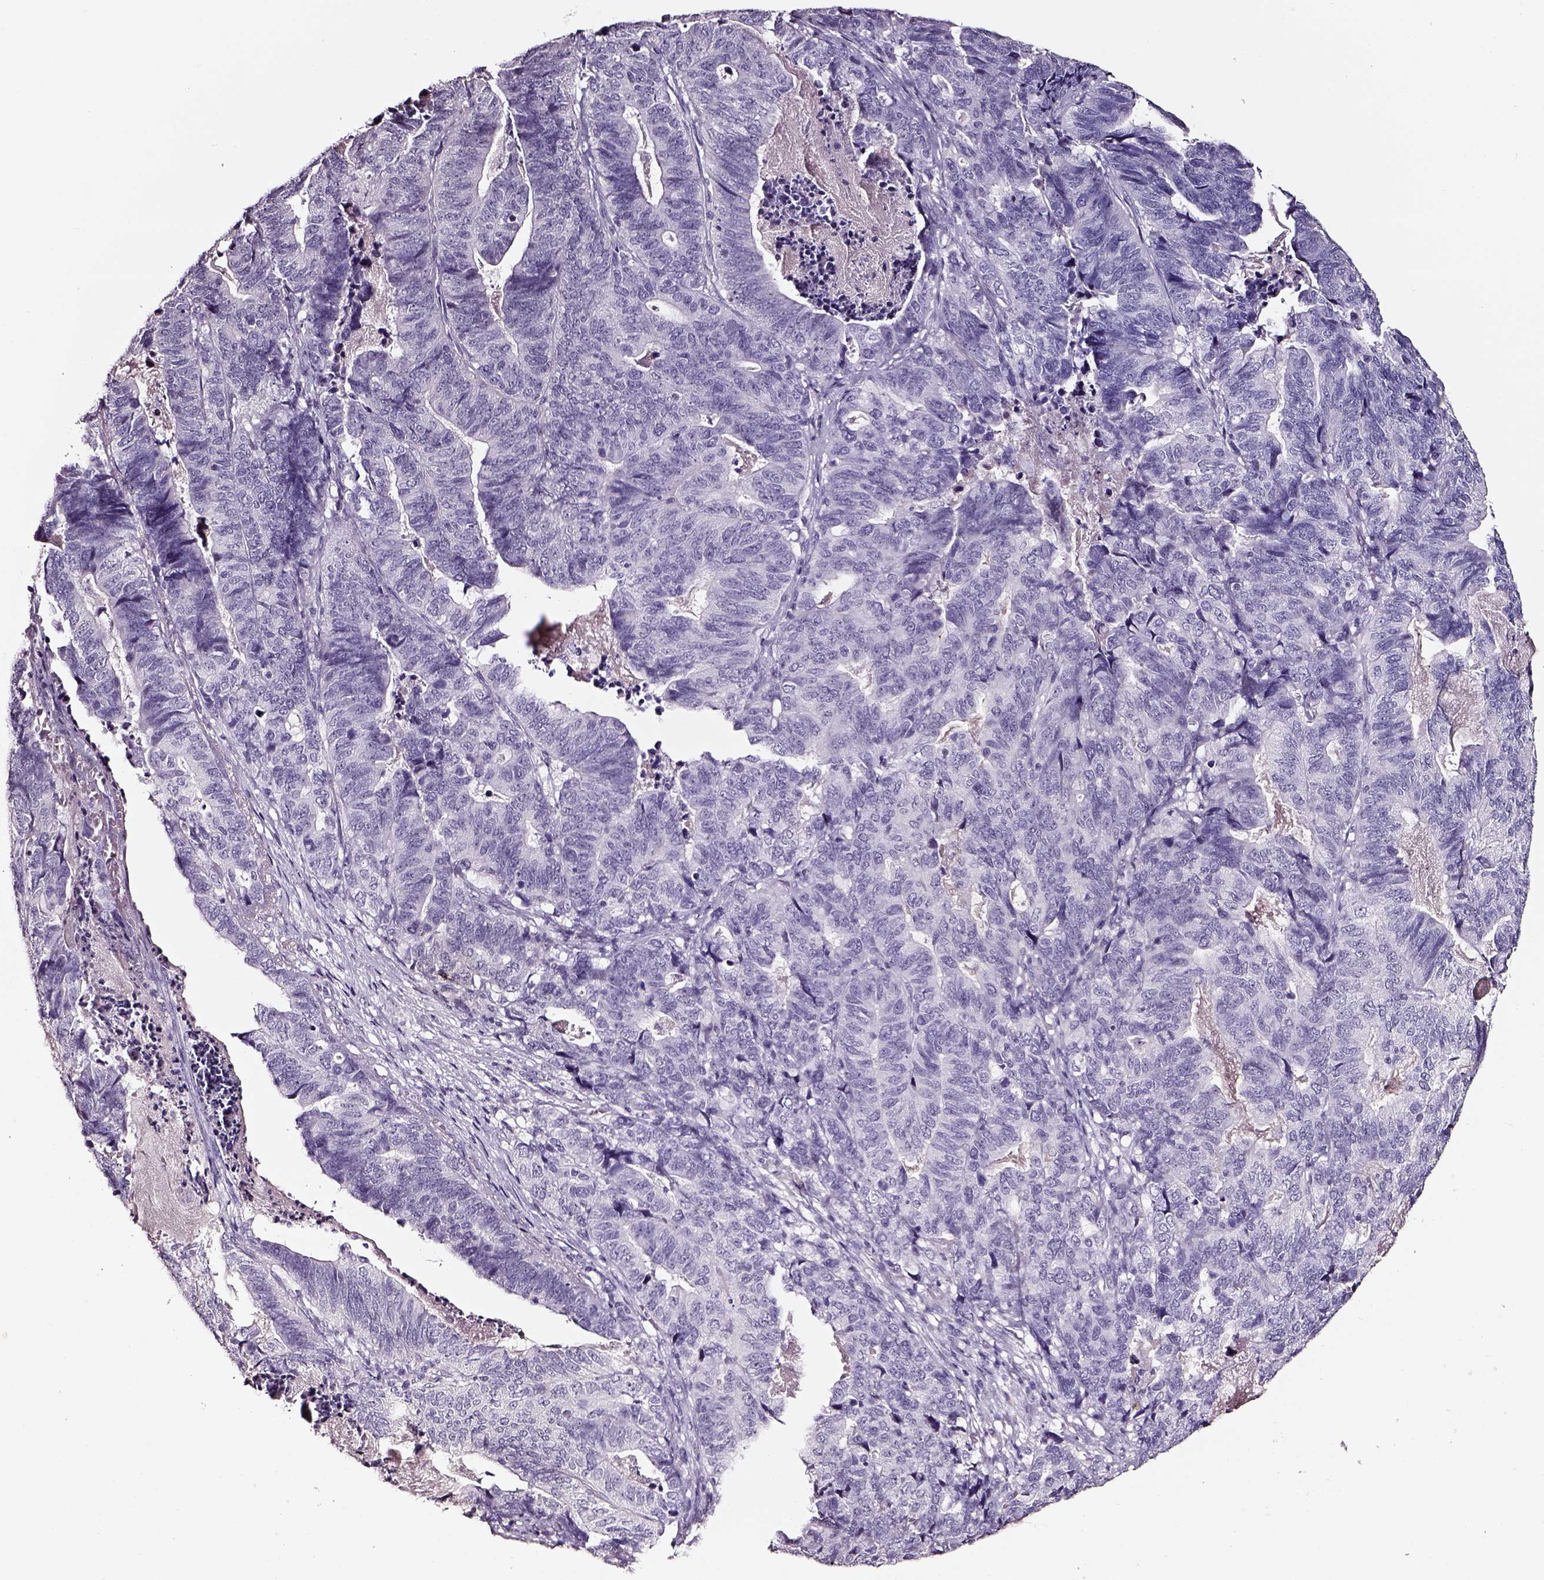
{"staining": {"intensity": "negative", "quantity": "none", "location": "none"}, "tissue": "stomach cancer", "cell_type": "Tumor cells", "image_type": "cancer", "snomed": [{"axis": "morphology", "description": "Adenocarcinoma, NOS"}, {"axis": "topography", "description": "Stomach, upper"}], "caption": "This is an IHC histopathology image of stomach cancer. There is no staining in tumor cells.", "gene": "SMIM17", "patient": {"sex": "female", "age": 67}}